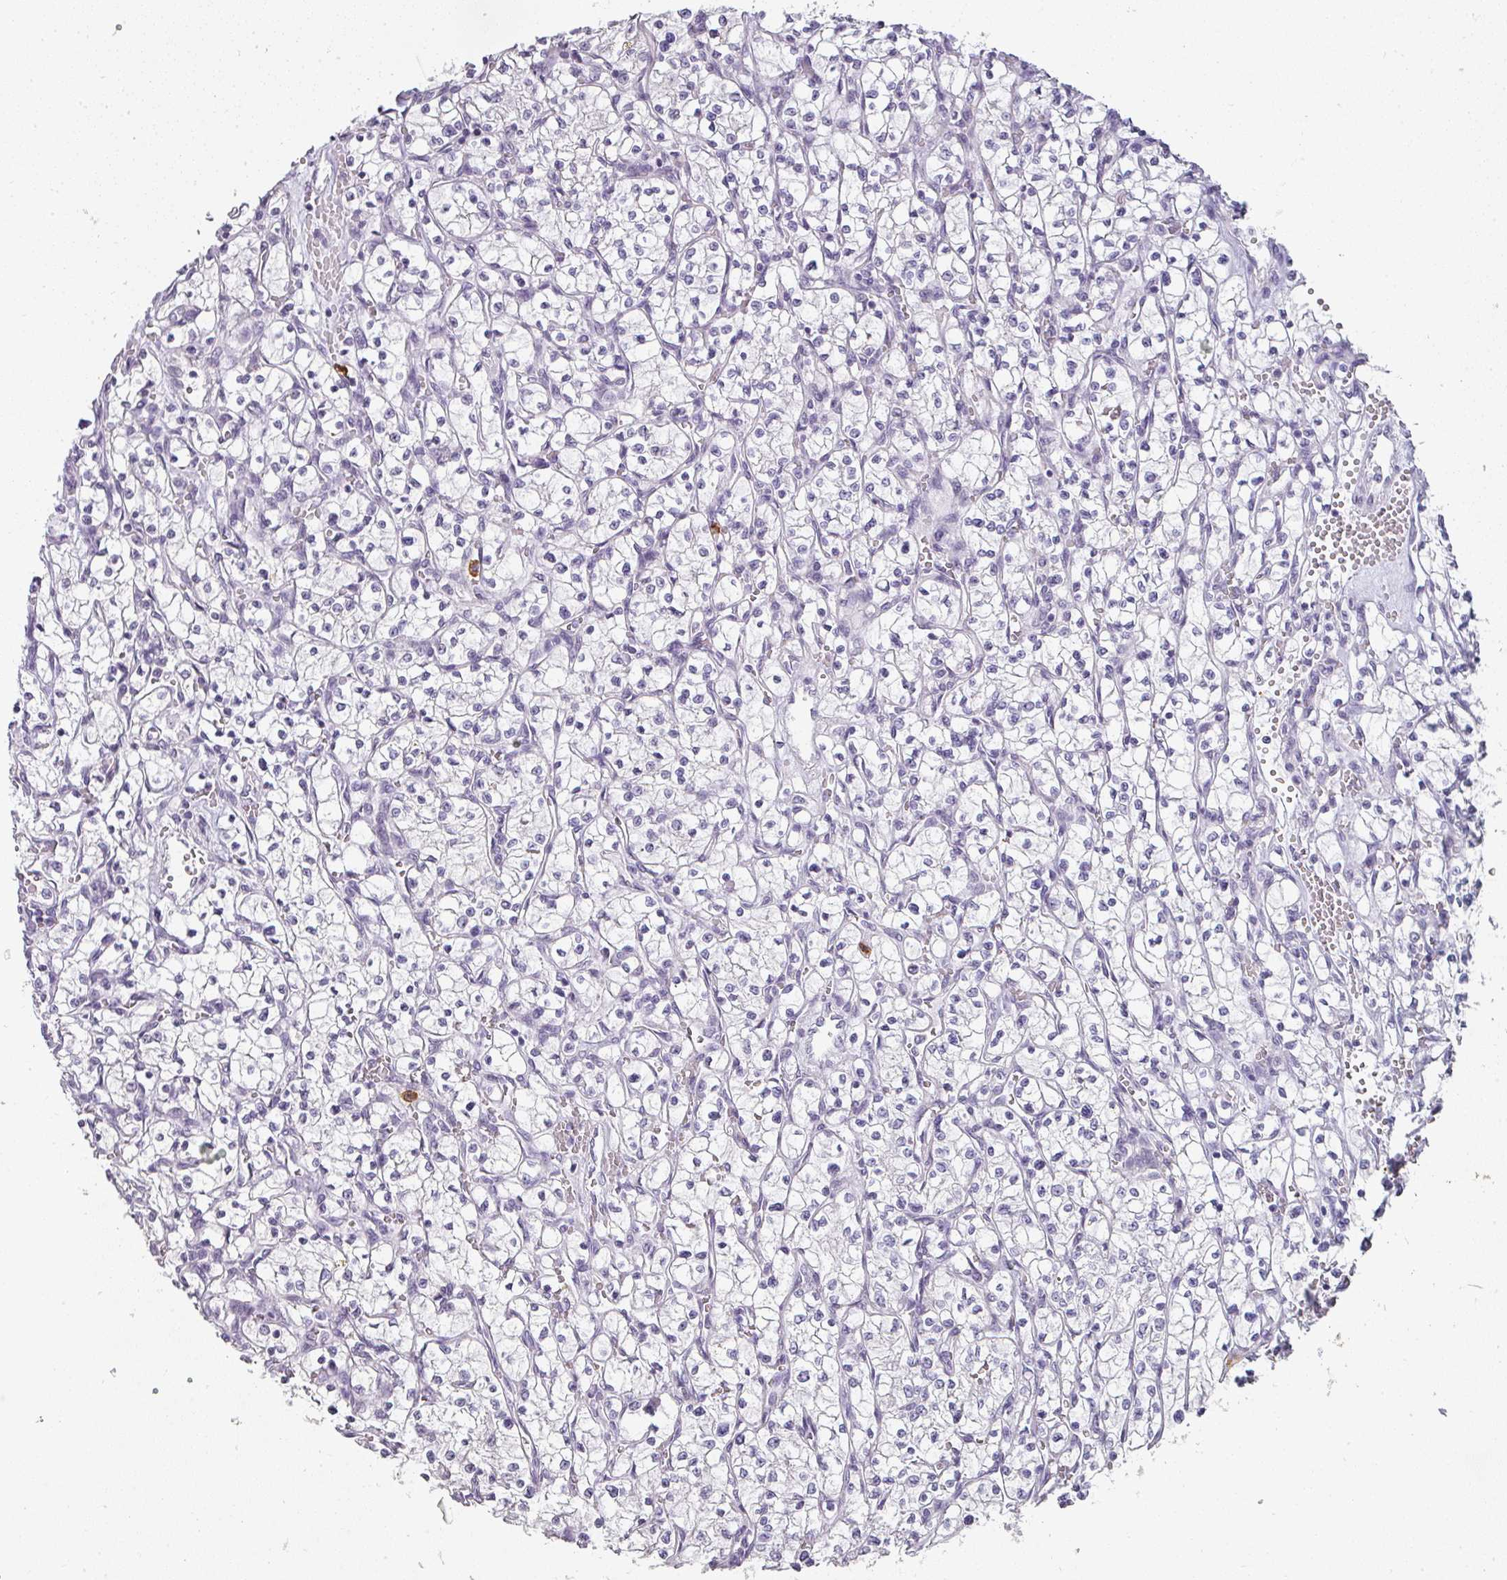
{"staining": {"intensity": "negative", "quantity": "none", "location": "none"}, "tissue": "renal cancer", "cell_type": "Tumor cells", "image_type": "cancer", "snomed": [{"axis": "morphology", "description": "Adenocarcinoma, NOS"}, {"axis": "topography", "description": "Kidney"}], "caption": "Immunohistochemistry (IHC) photomicrograph of neoplastic tissue: renal cancer stained with DAB (3,3'-diaminobenzidine) demonstrates no significant protein positivity in tumor cells.", "gene": "CAMP", "patient": {"sex": "female", "age": 64}}